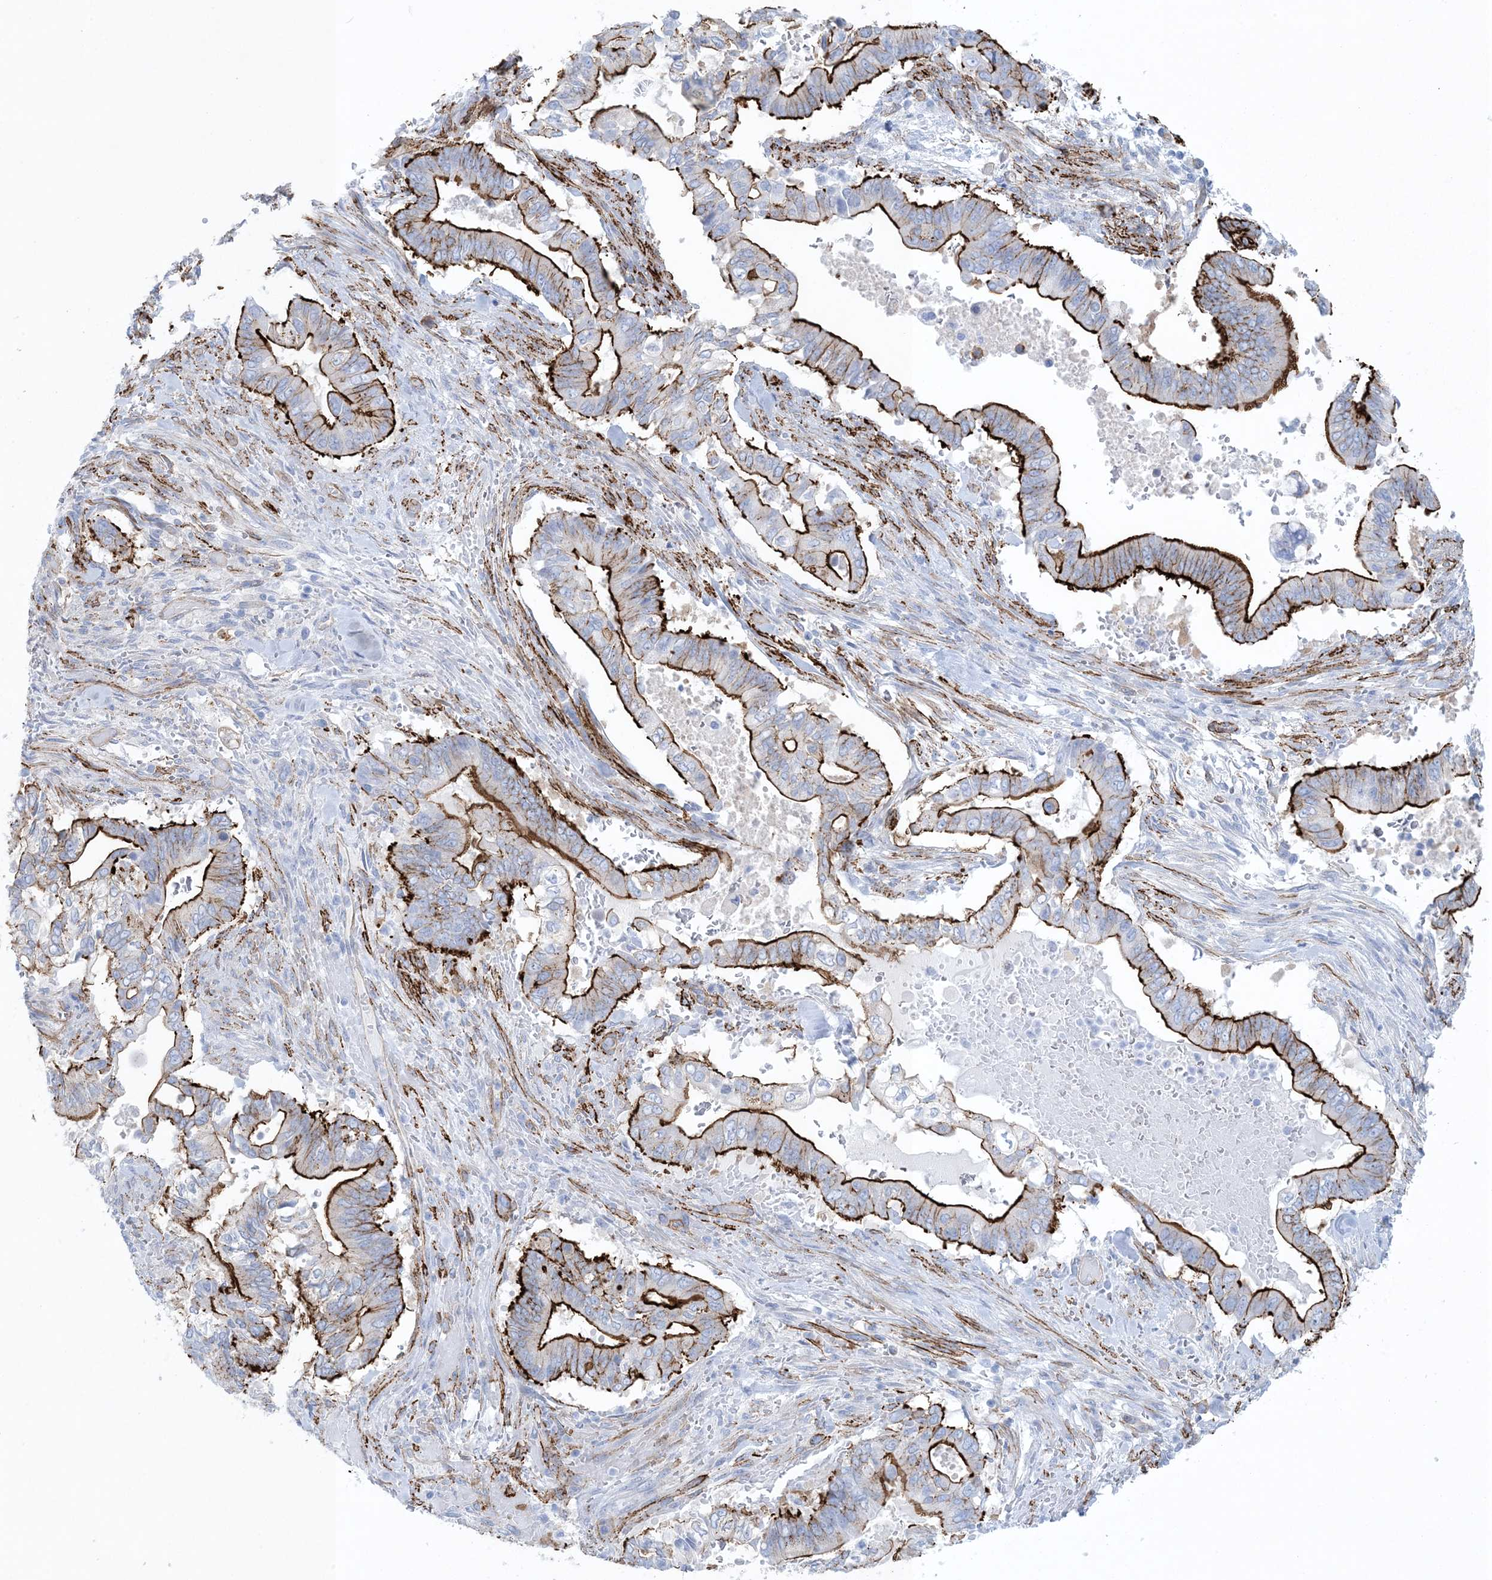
{"staining": {"intensity": "strong", "quantity": "25%-75%", "location": "cytoplasmic/membranous"}, "tissue": "pancreatic cancer", "cell_type": "Tumor cells", "image_type": "cancer", "snomed": [{"axis": "morphology", "description": "Adenocarcinoma, NOS"}, {"axis": "topography", "description": "Pancreas"}], "caption": "Immunohistochemical staining of adenocarcinoma (pancreatic) displays strong cytoplasmic/membranous protein positivity in approximately 25%-75% of tumor cells. (Stains: DAB (3,3'-diaminobenzidine) in brown, nuclei in blue, Microscopy: brightfield microscopy at high magnification).", "gene": "SHANK1", "patient": {"sex": "male", "age": 68}}